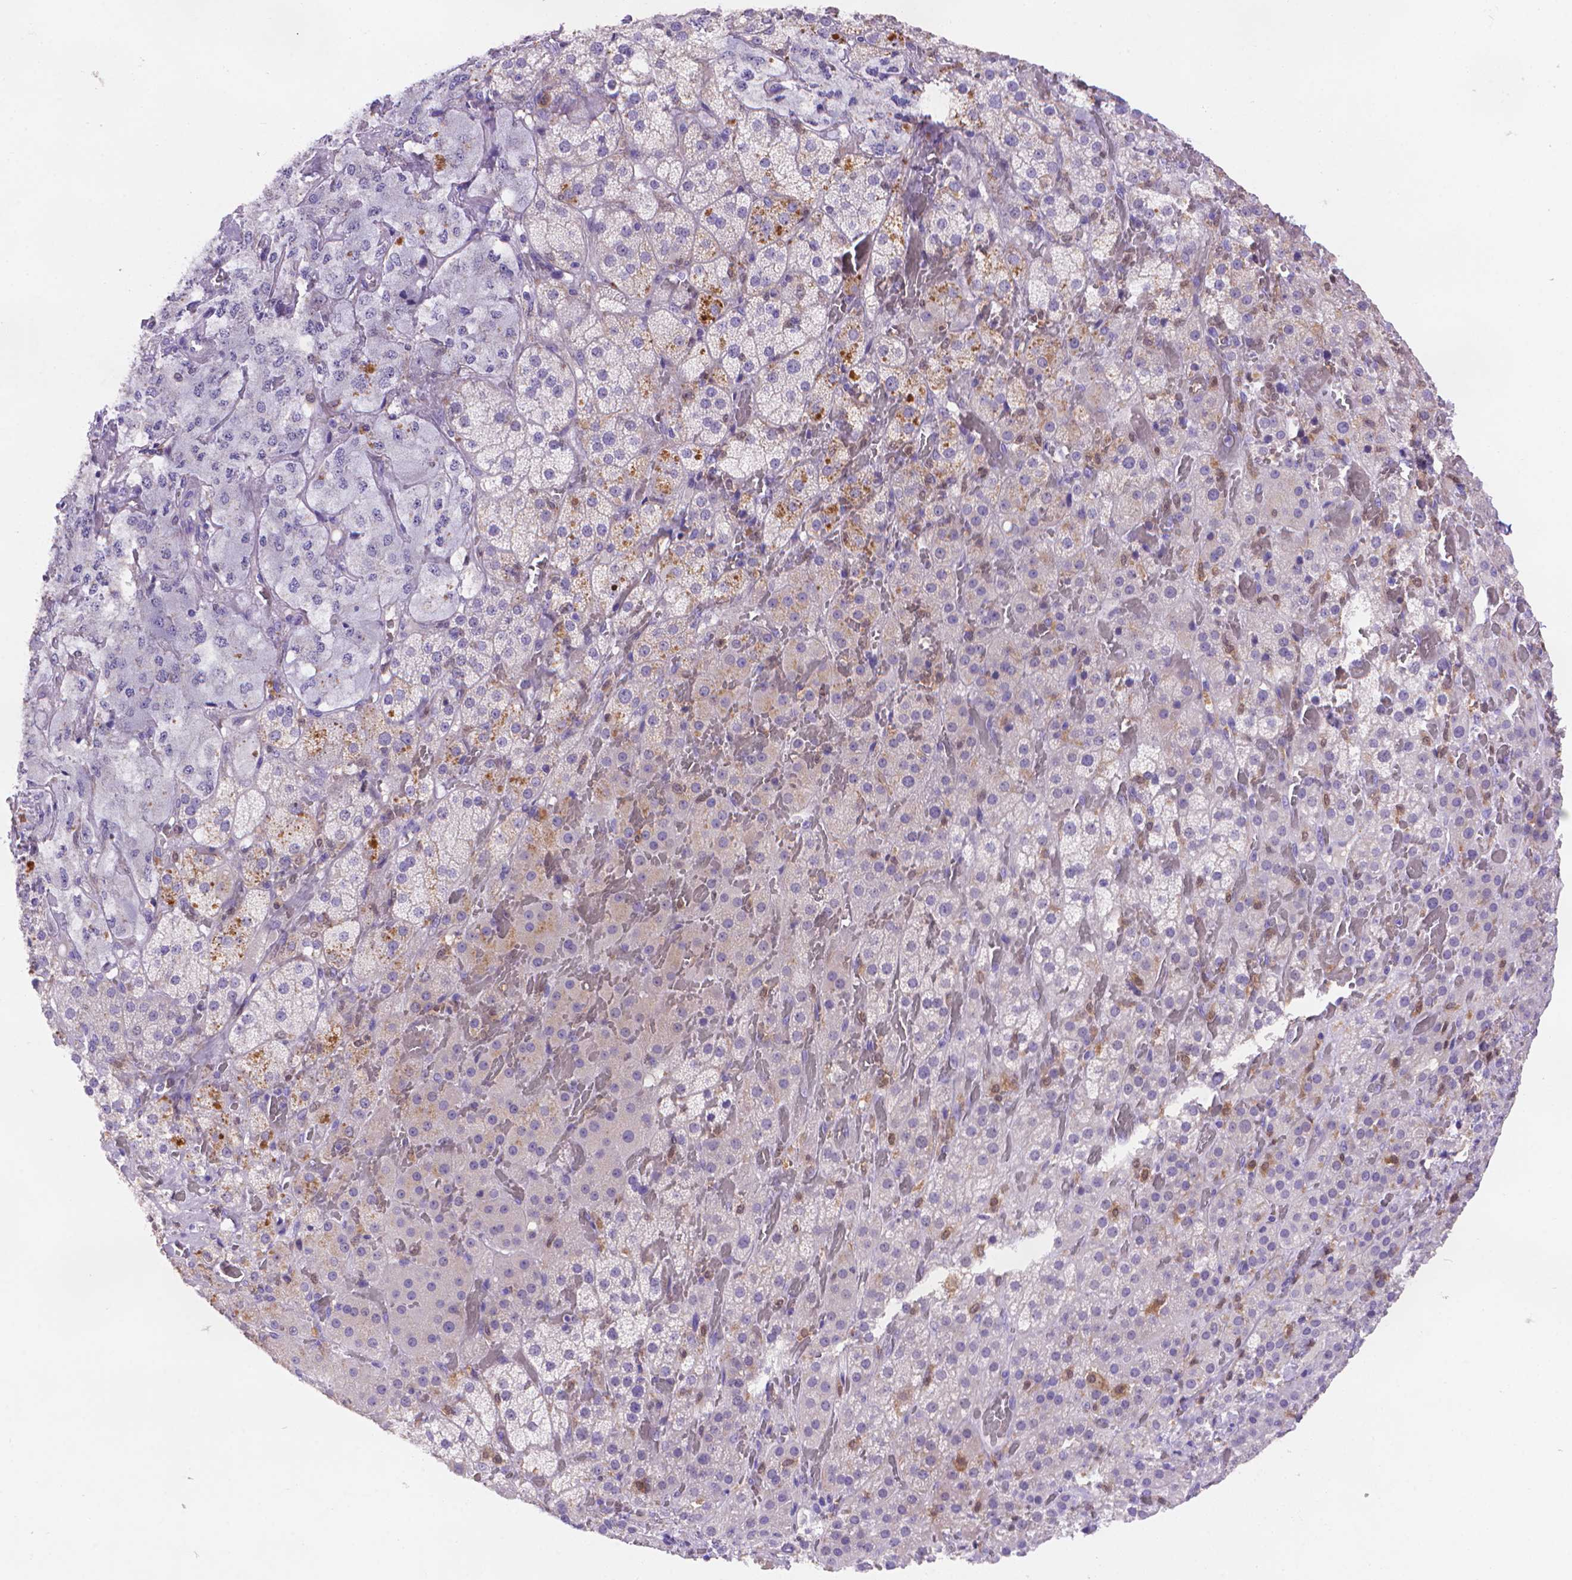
{"staining": {"intensity": "moderate", "quantity": "<25%", "location": "cytoplasmic/membranous"}, "tissue": "adrenal gland", "cell_type": "Glandular cells", "image_type": "normal", "snomed": [{"axis": "morphology", "description": "Normal tissue, NOS"}, {"axis": "topography", "description": "Adrenal gland"}], "caption": "Moderate cytoplasmic/membranous positivity is present in approximately <25% of glandular cells in normal adrenal gland.", "gene": "FGD2", "patient": {"sex": "male", "age": 57}}